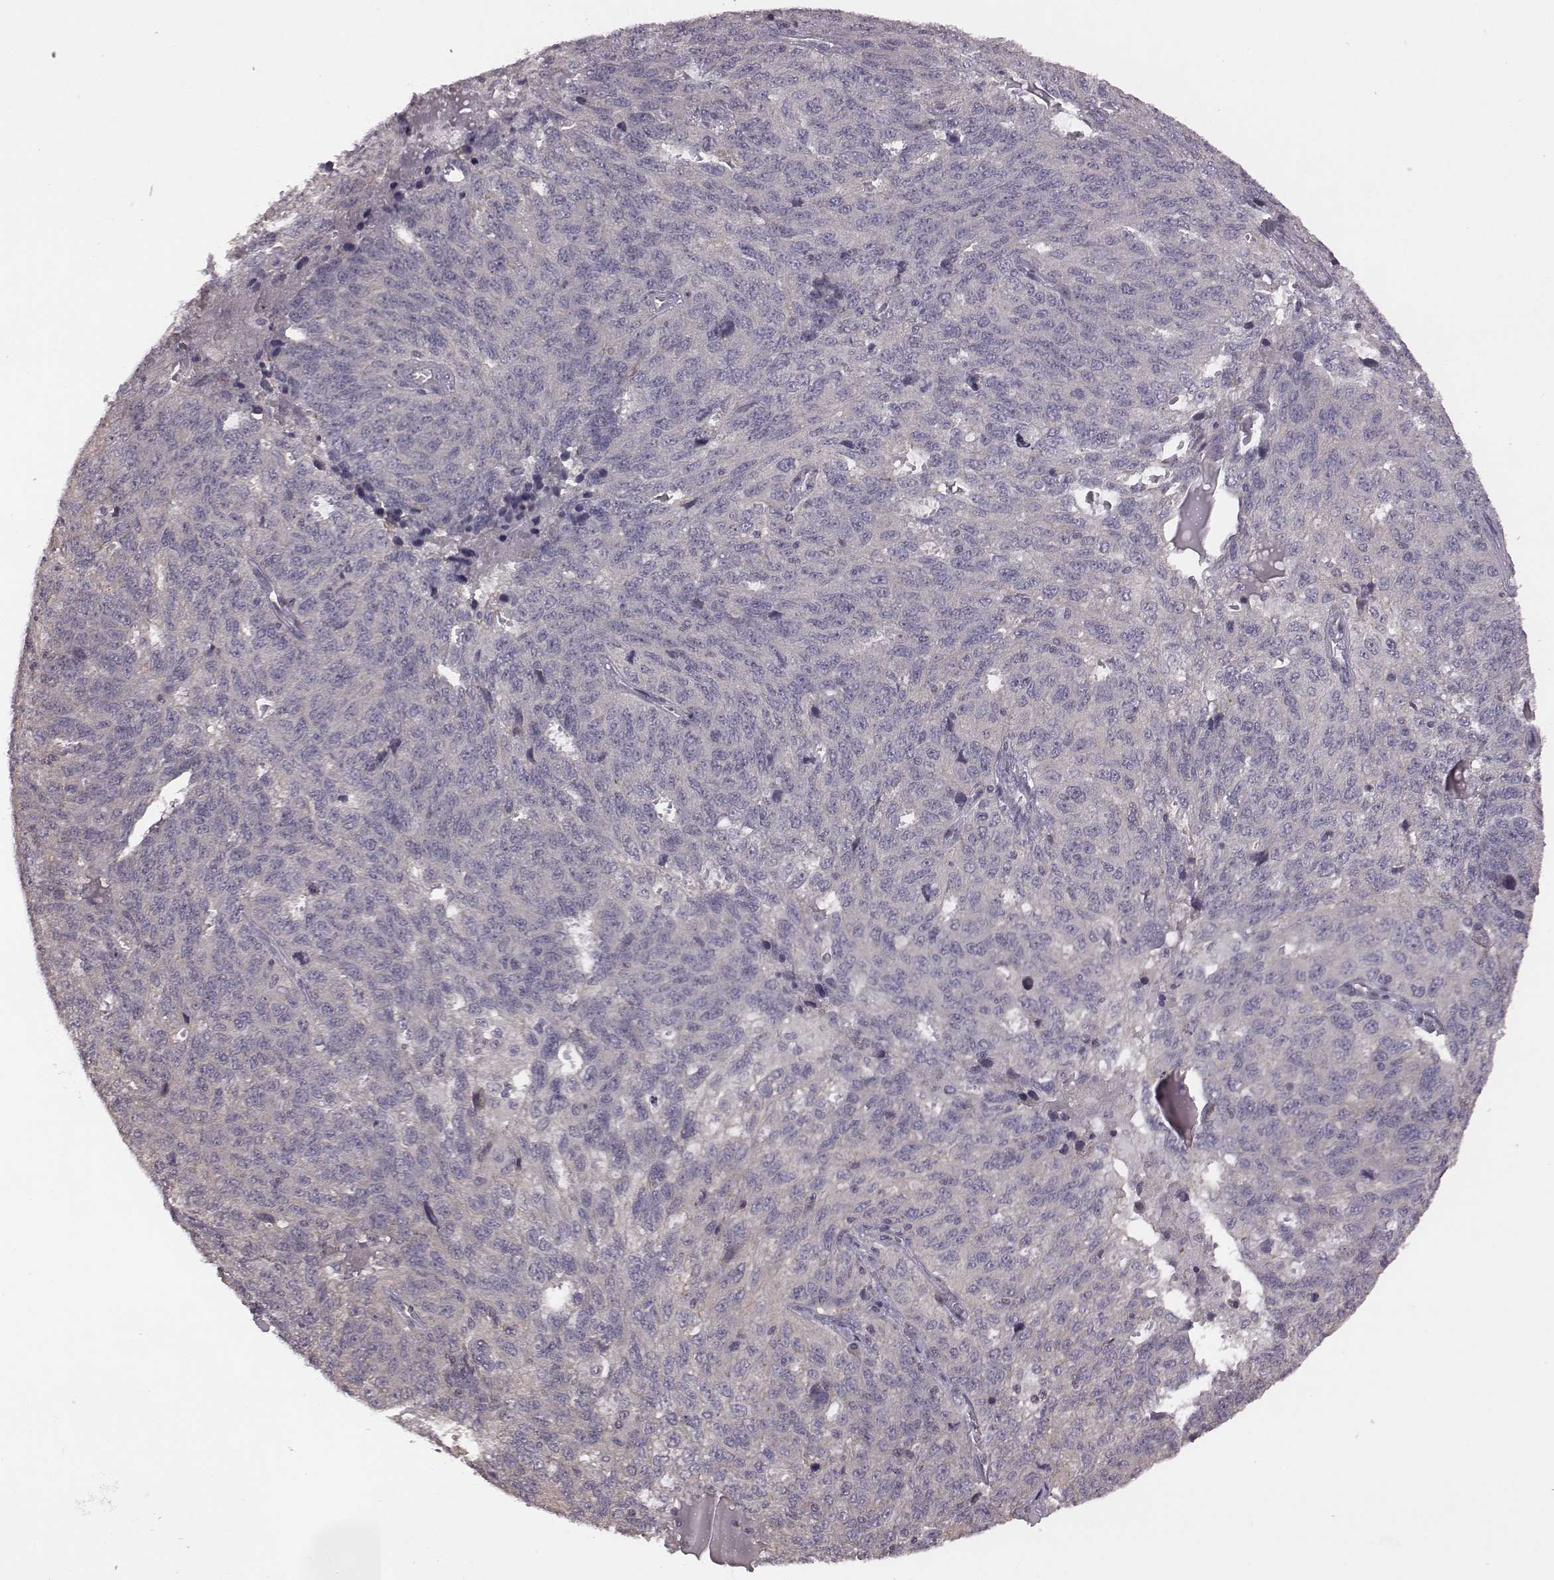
{"staining": {"intensity": "negative", "quantity": "none", "location": "none"}, "tissue": "ovarian cancer", "cell_type": "Tumor cells", "image_type": "cancer", "snomed": [{"axis": "morphology", "description": "Cystadenocarcinoma, serous, NOS"}, {"axis": "topography", "description": "Ovary"}], "caption": "Tumor cells show no significant expression in ovarian serous cystadenocarcinoma. (Immunohistochemistry (ihc), brightfield microscopy, high magnification).", "gene": "BICDL1", "patient": {"sex": "female", "age": 71}}